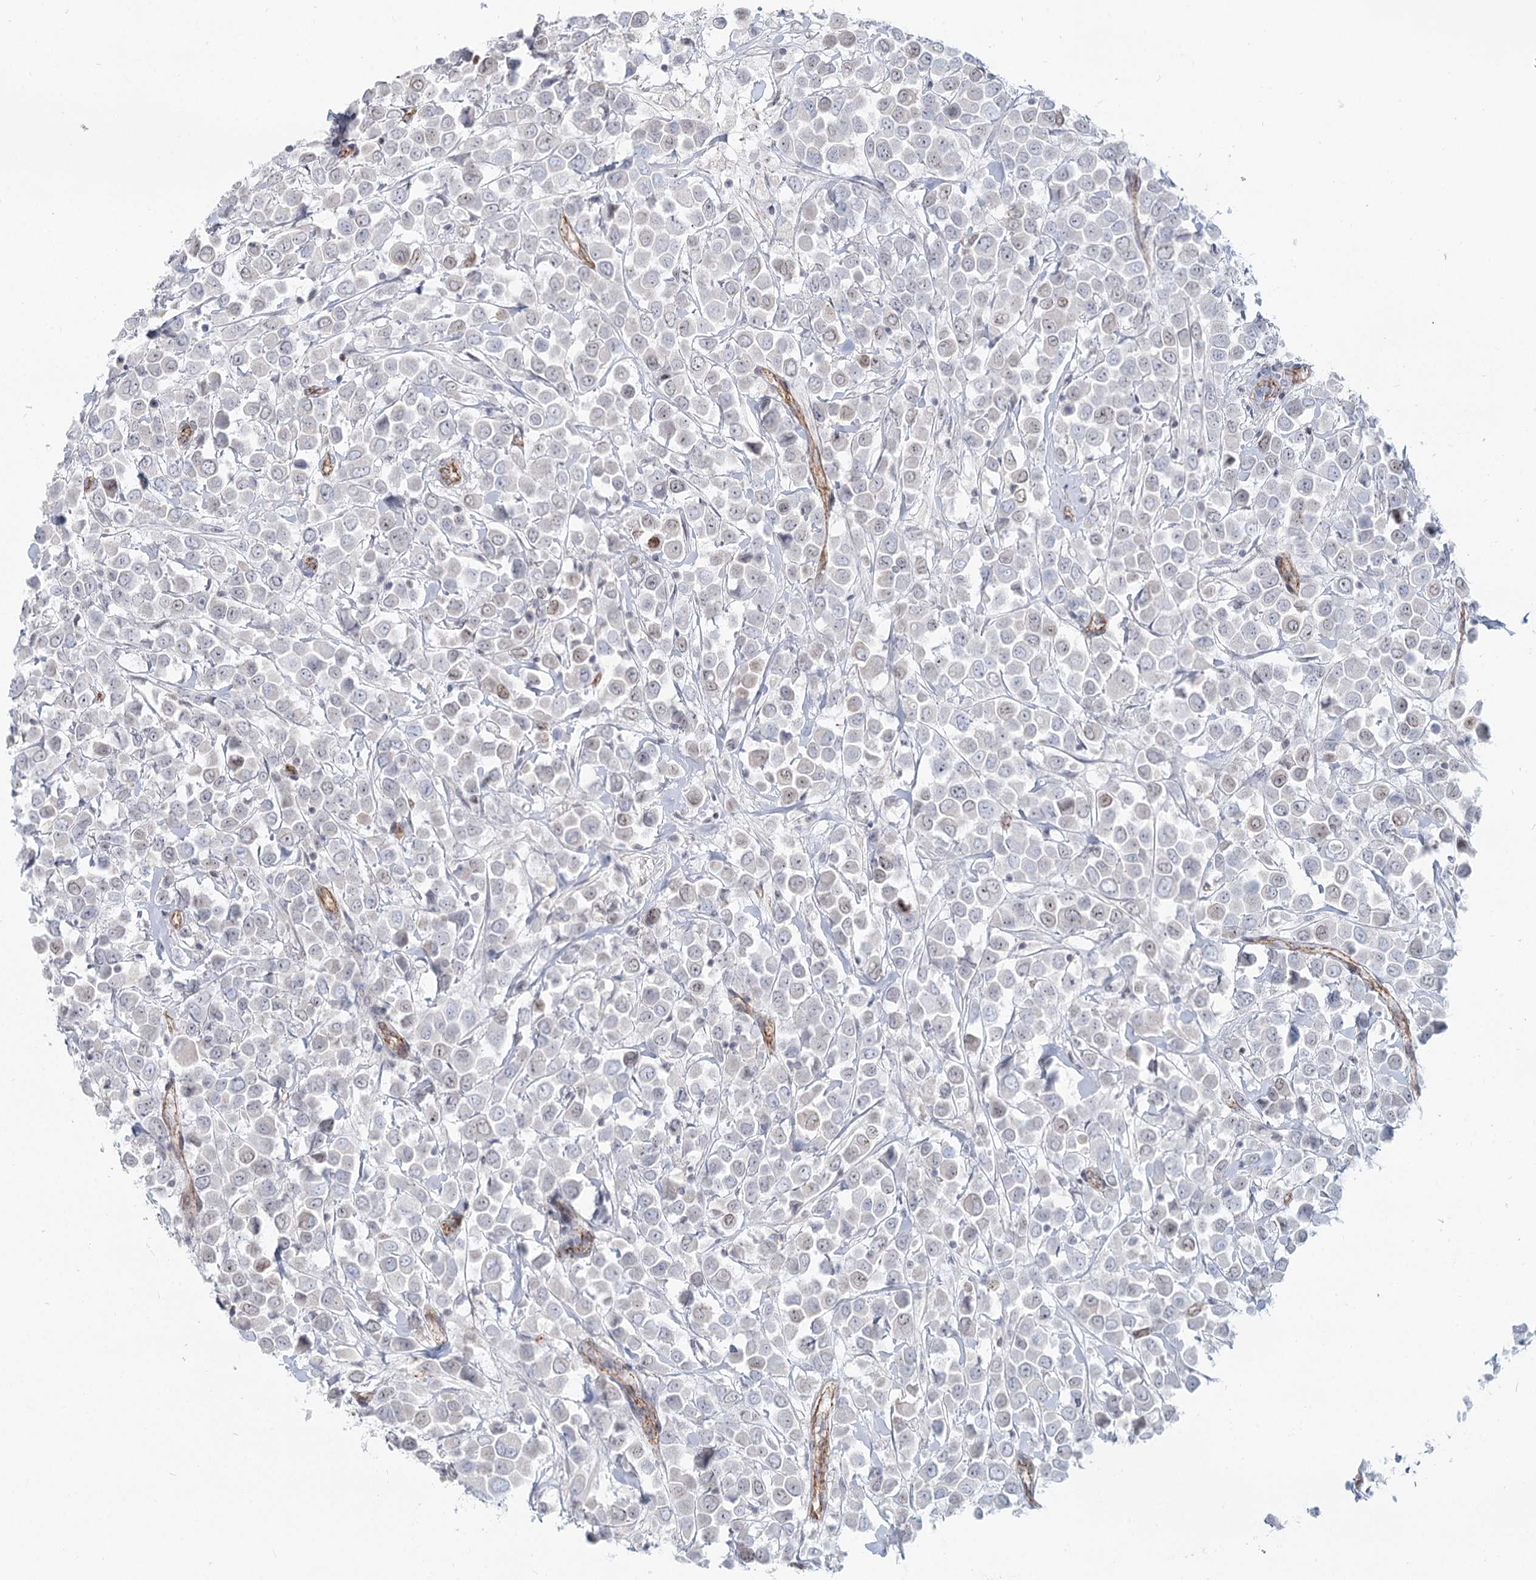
{"staining": {"intensity": "weak", "quantity": "<25%", "location": "nuclear"}, "tissue": "breast cancer", "cell_type": "Tumor cells", "image_type": "cancer", "snomed": [{"axis": "morphology", "description": "Duct carcinoma"}, {"axis": "topography", "description": "Breast"}], "caption": "The immunohistochemistry photomicrograph has no significant staining in tumor cells of breast cancer tissue.", "gene": "ZFYVE28", "patient": {"sex": "female", "age": 61}}